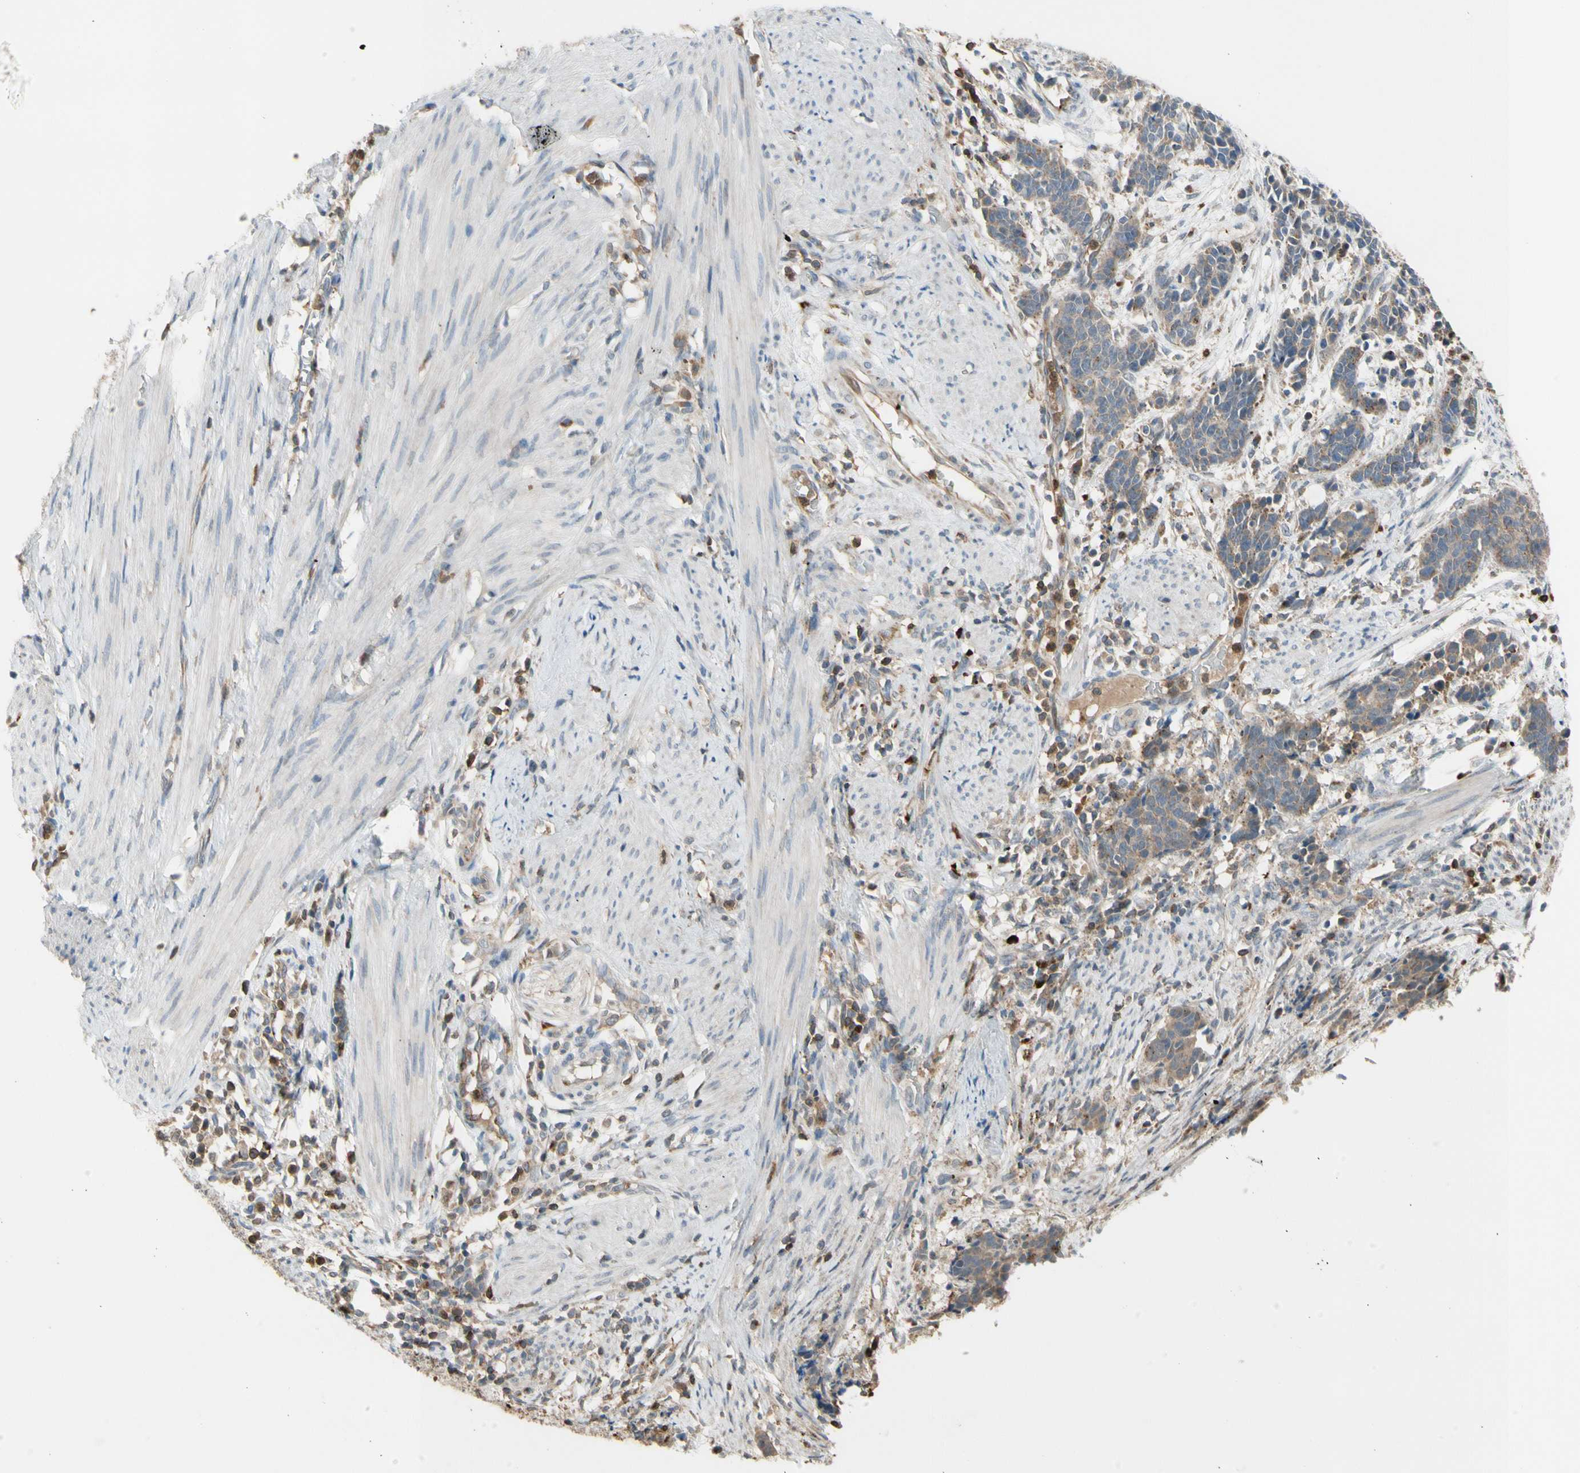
{"staining": {"intensity": "weak", "quantity": ">75%", "location": "cytoplasmic/membranous"}, "tissue": "cervical cancer", "cell_type": "Tumor cells", "image_type": "cancer", "snomed": [{"axis": "morphology", "description": "Squamous cell carcinoma, NOS"}, {"axis": "topography", "description": "Cervix"}], "caption": "Tumor cells exhibit low levels of weak cytoplasmic/membranous staining in about >75% of cells in human cervical cancer.", "gene": "GALNT5", "patient": {"sex": "female", "age": 35}}